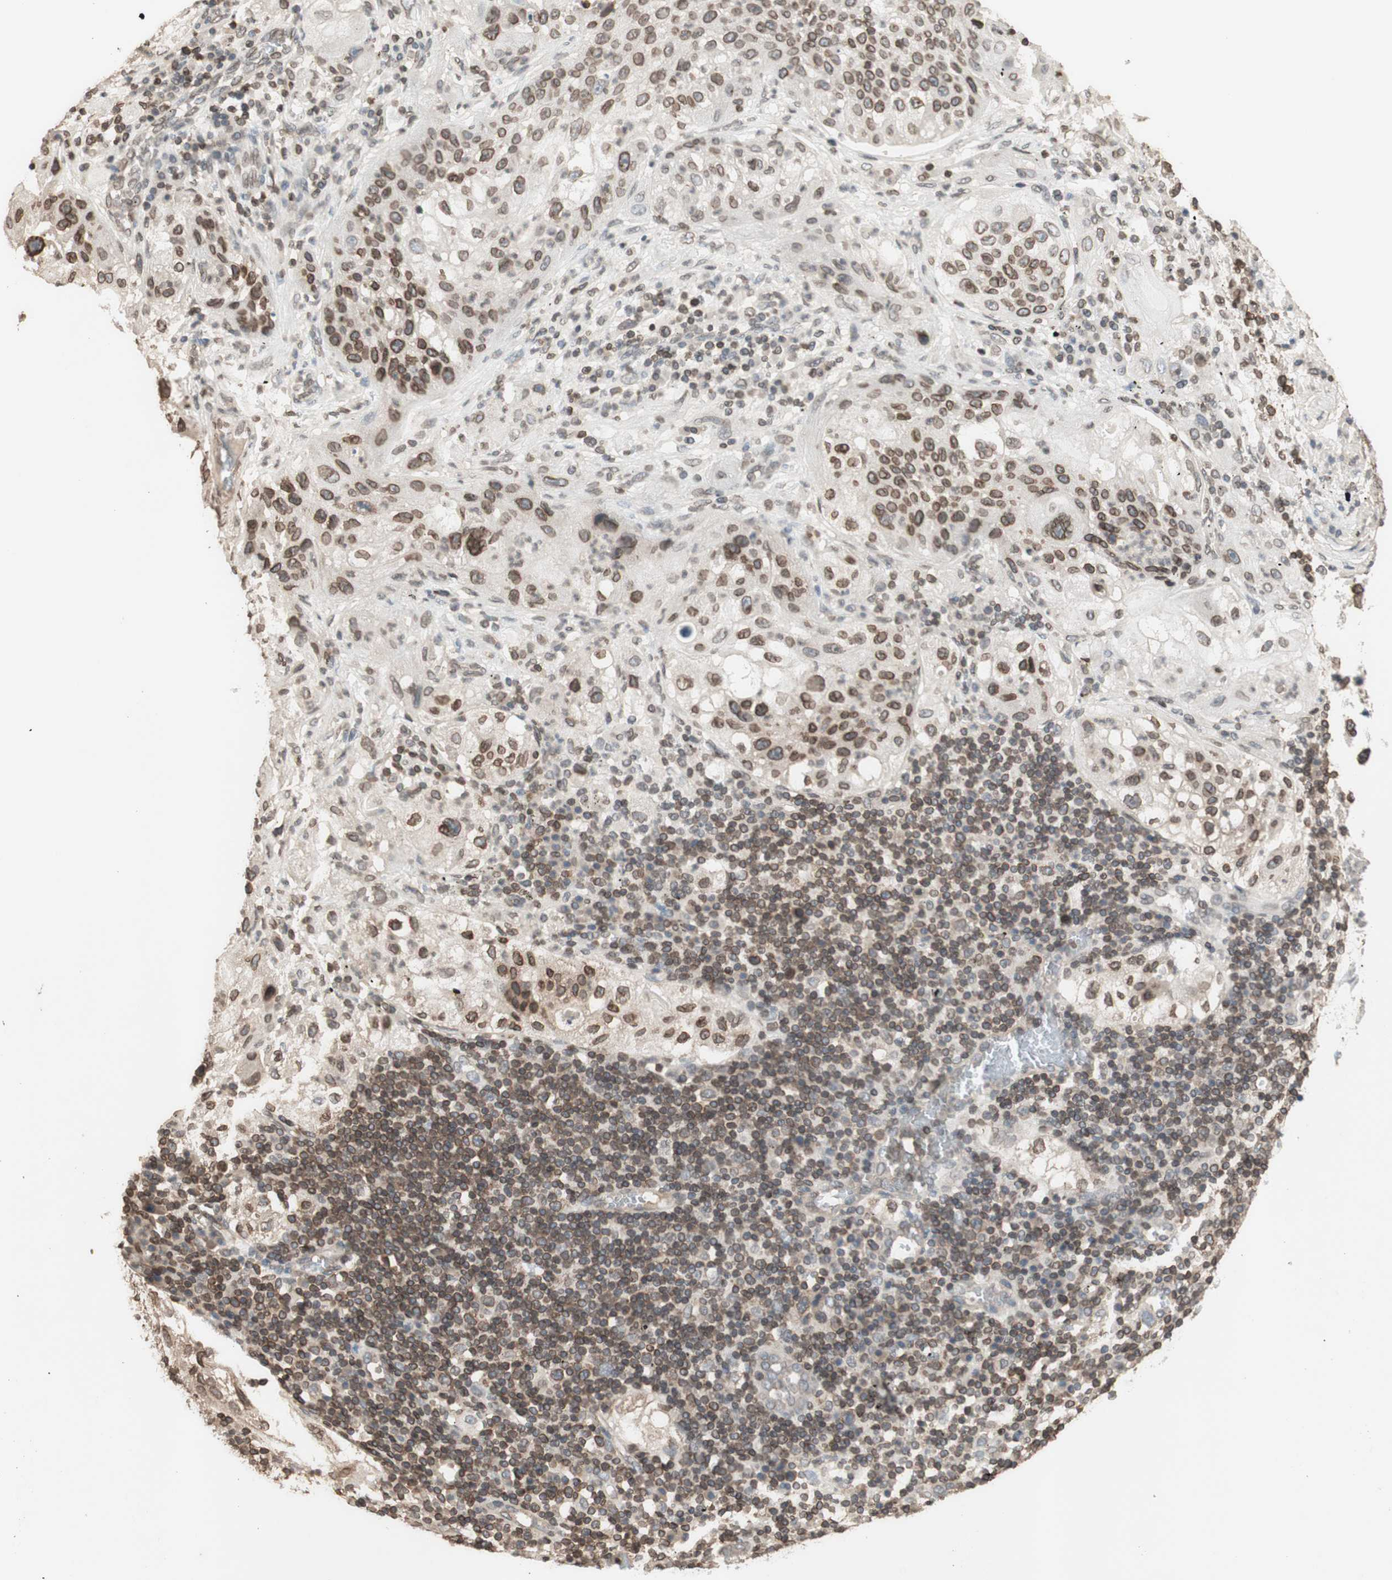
{"staining": {"intensity": "moderate", "quantity": ">75%", "location": "cytoplasmic/membranous,nuclear"}, "tissue": "lung cancer", "cell_type": "Tumor cells", "image_type": "cancer", "snomed": [{"axis": "morphology", "description": "Inflammation, NOS"}, {"axis": "morphology", "description": "Squamous cell carcinoma, NOS"}, {"axis": "topography", "description": "Lymph node"}, {"axis": "topography", "description": "Soft tissue"}, {"axis": "topography", "description": "Lung"}], "caption": "Moderate cytoplasmic/membranous and nuclear staining is appreciated in approximately >75% of tumor cells in lung cancer.", "gene": "TMPO", "patient": {"sex": "male", "age": 66}}